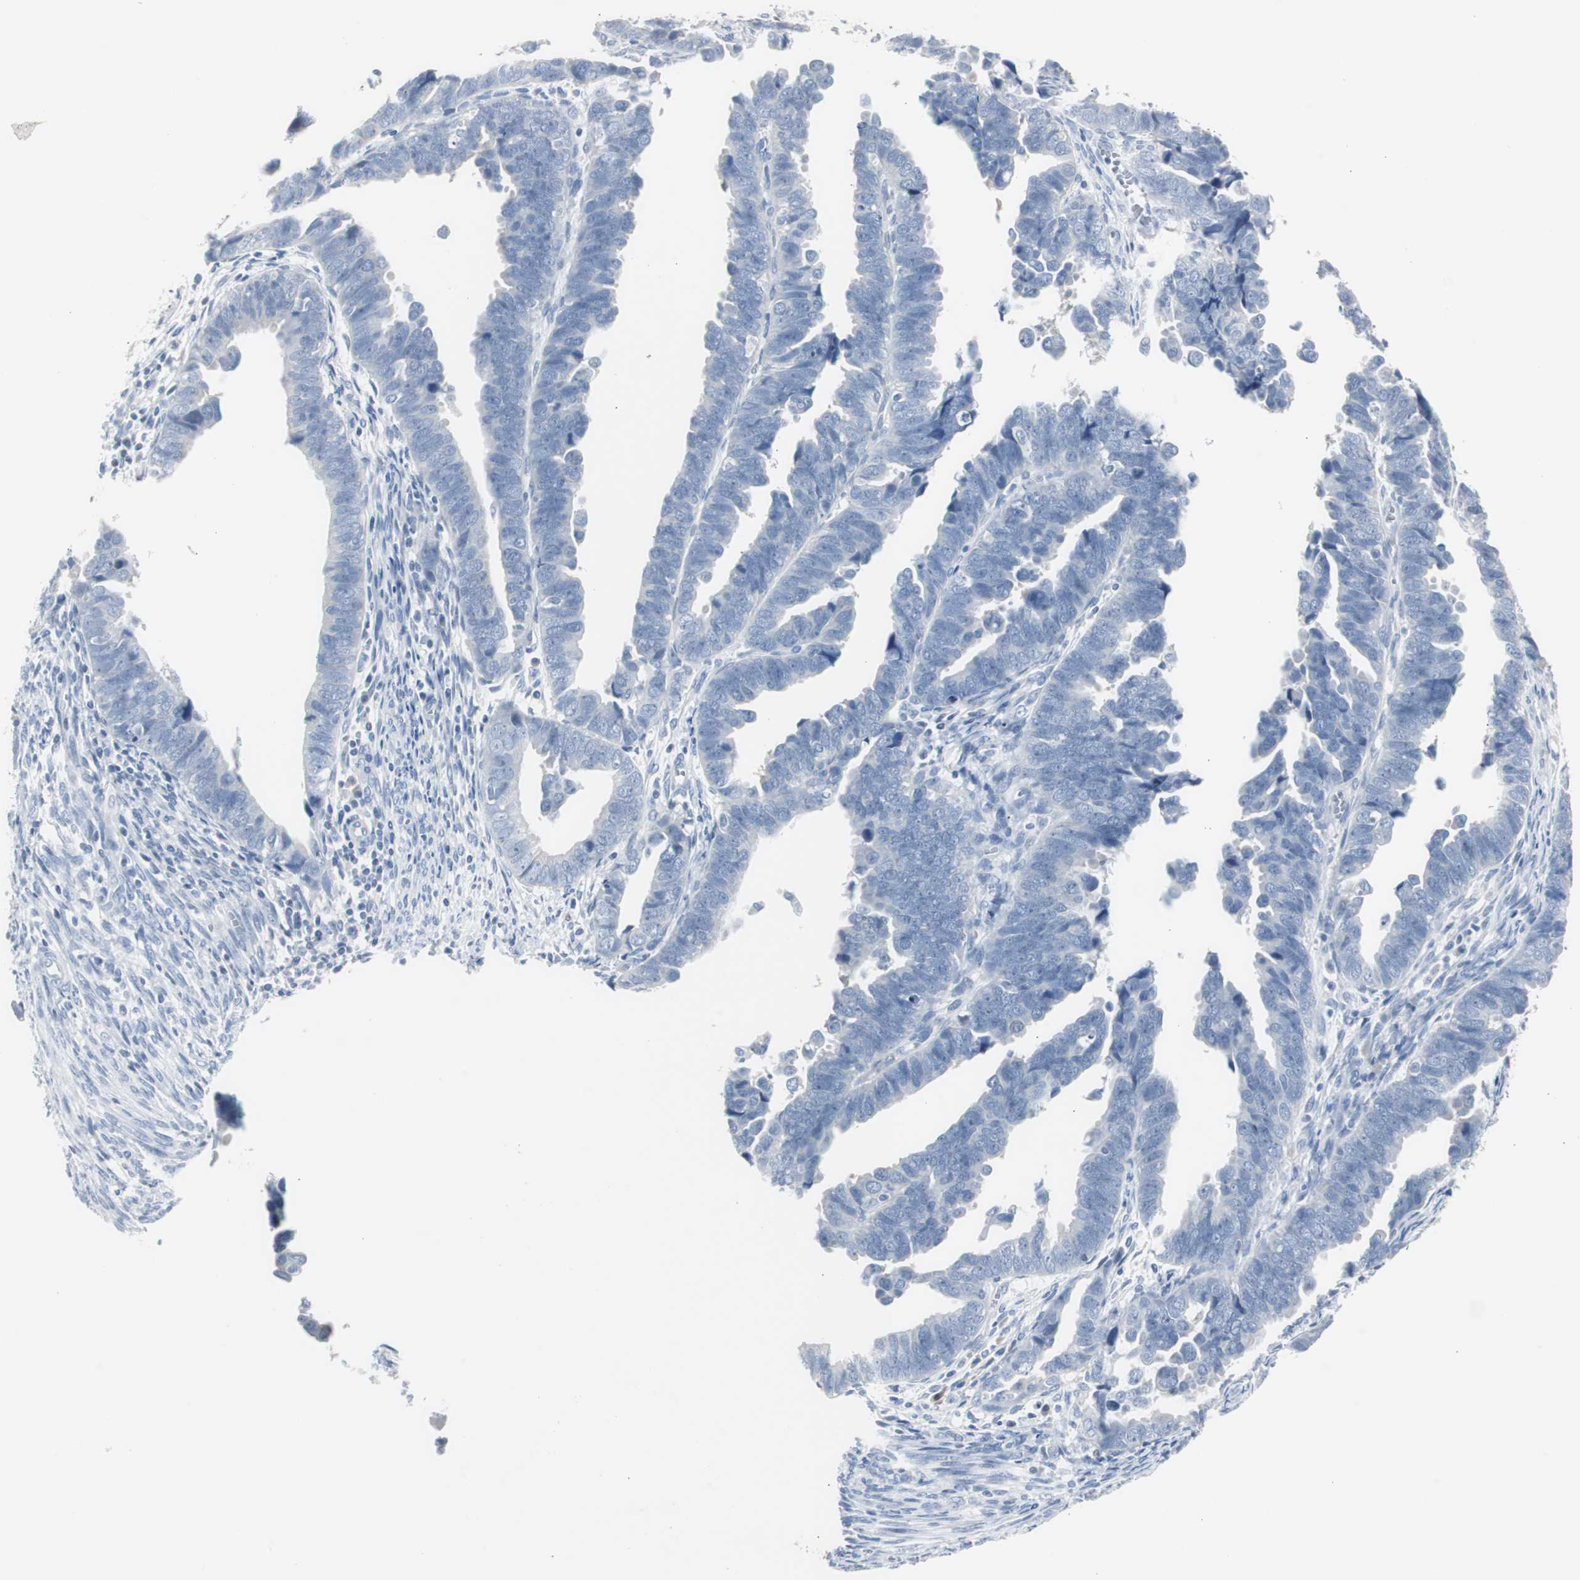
{"staining": {"intensity": "negative", "quantity": "none", "location": "none"}, "tissue": "endometrial cancer", "cell_type": "Tumor cells", "image_type": "cancer", "snomed": [{"axis": "morphology", "description": "Adenocarcinoma, NOS"}, {"axis": "topography", "description": "Endometrium"}], "caption": "Histopathology image shows no significant protein staining in tumor cells of endometrial adenocarcinoma.", "gene": "S100A7", "patient": {"sex": "female", "age": 75}}